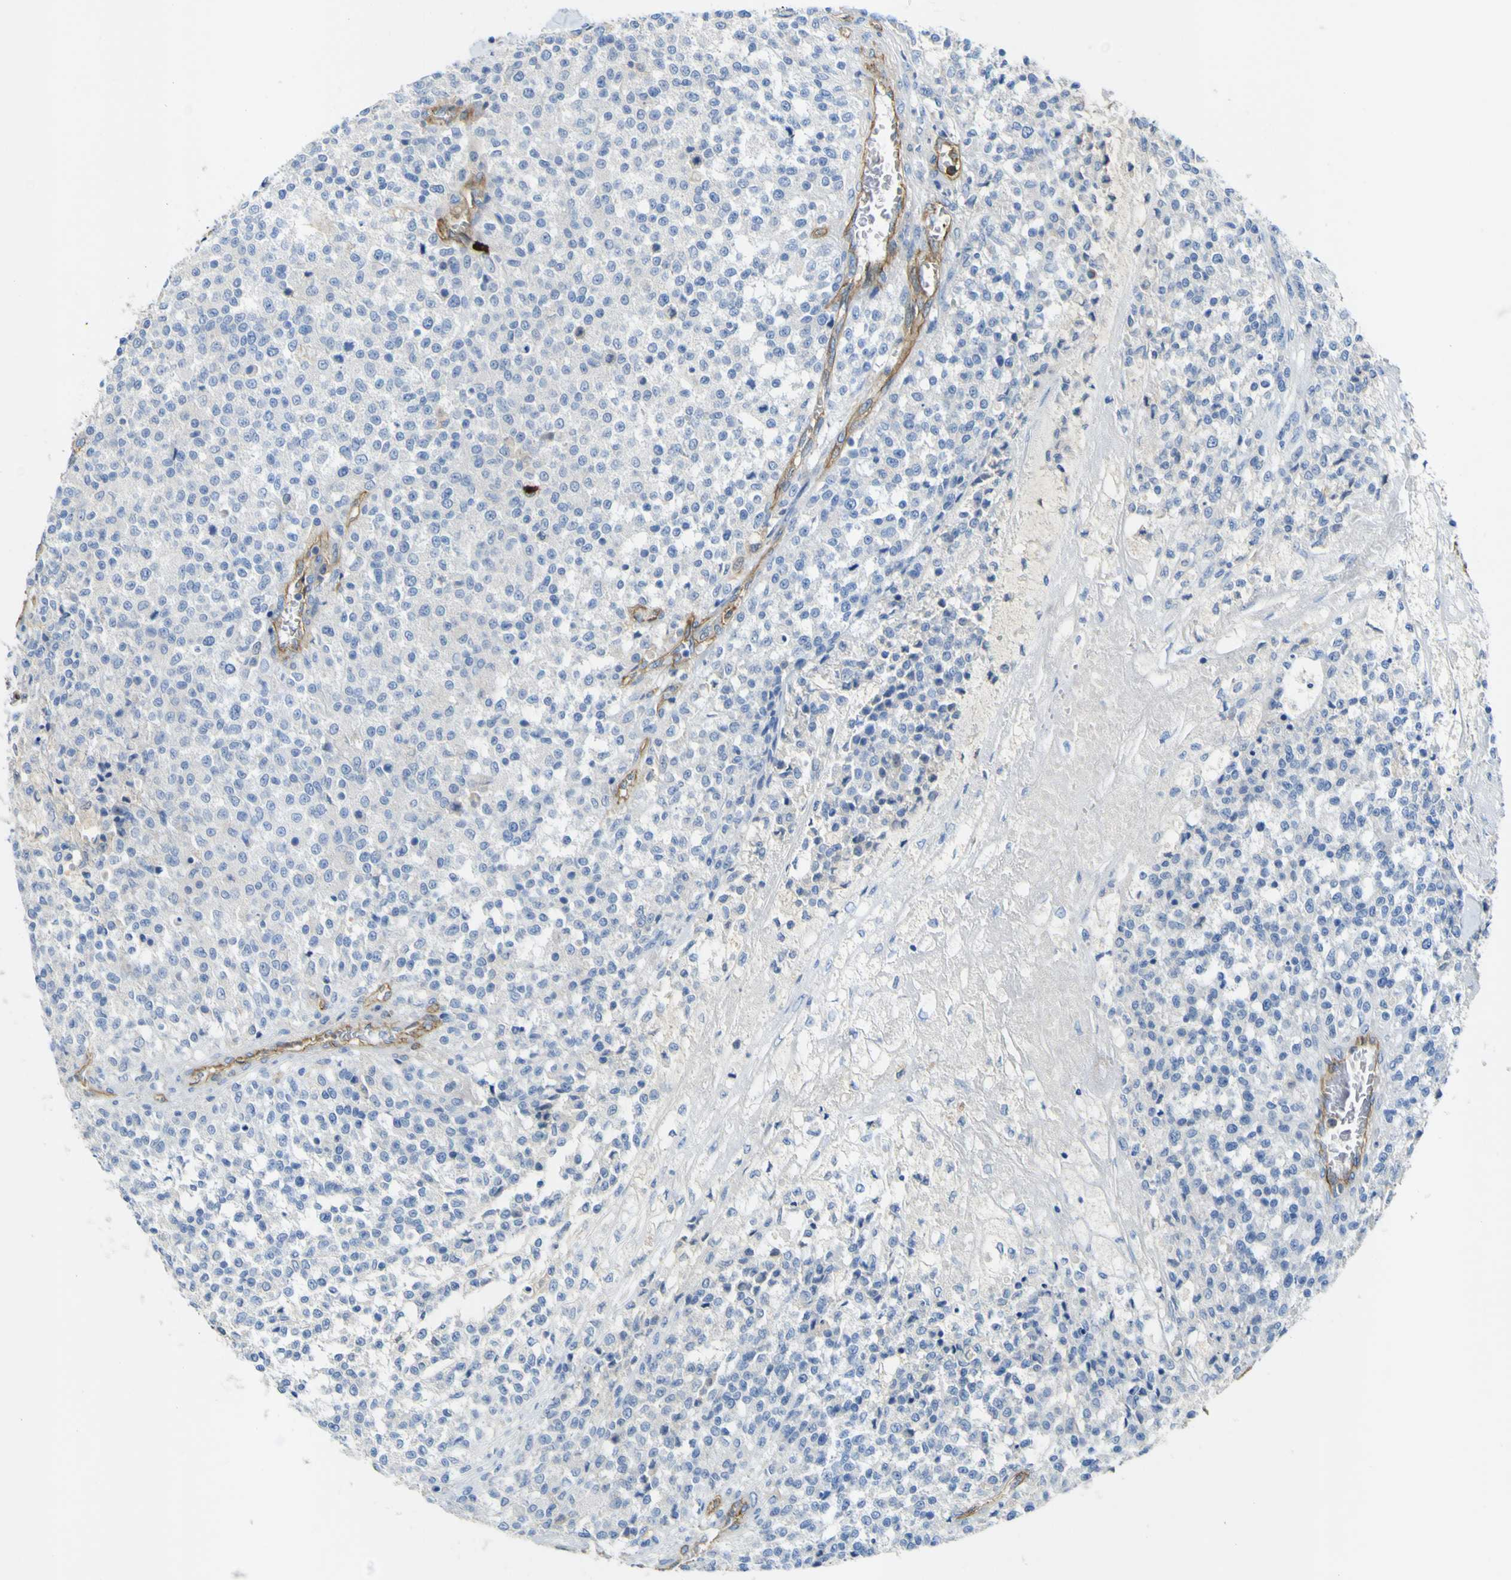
{"staining": {"intensity": "negative", "quantity": "none", "location": "none"}, "tissue": "testis cancer", "cell_type": "Tumor cells", "image_type": "cancer", "snomed": [{"axis": "morphology", "description": "Seminoma, NOS"}, {"axis": "topography", "description": "Testis"}], "caption": "Tumor cells are negative for protein expression in human testis cancer.", "gene": "CD93", "patient": {"sex": "male", "age": 59}}